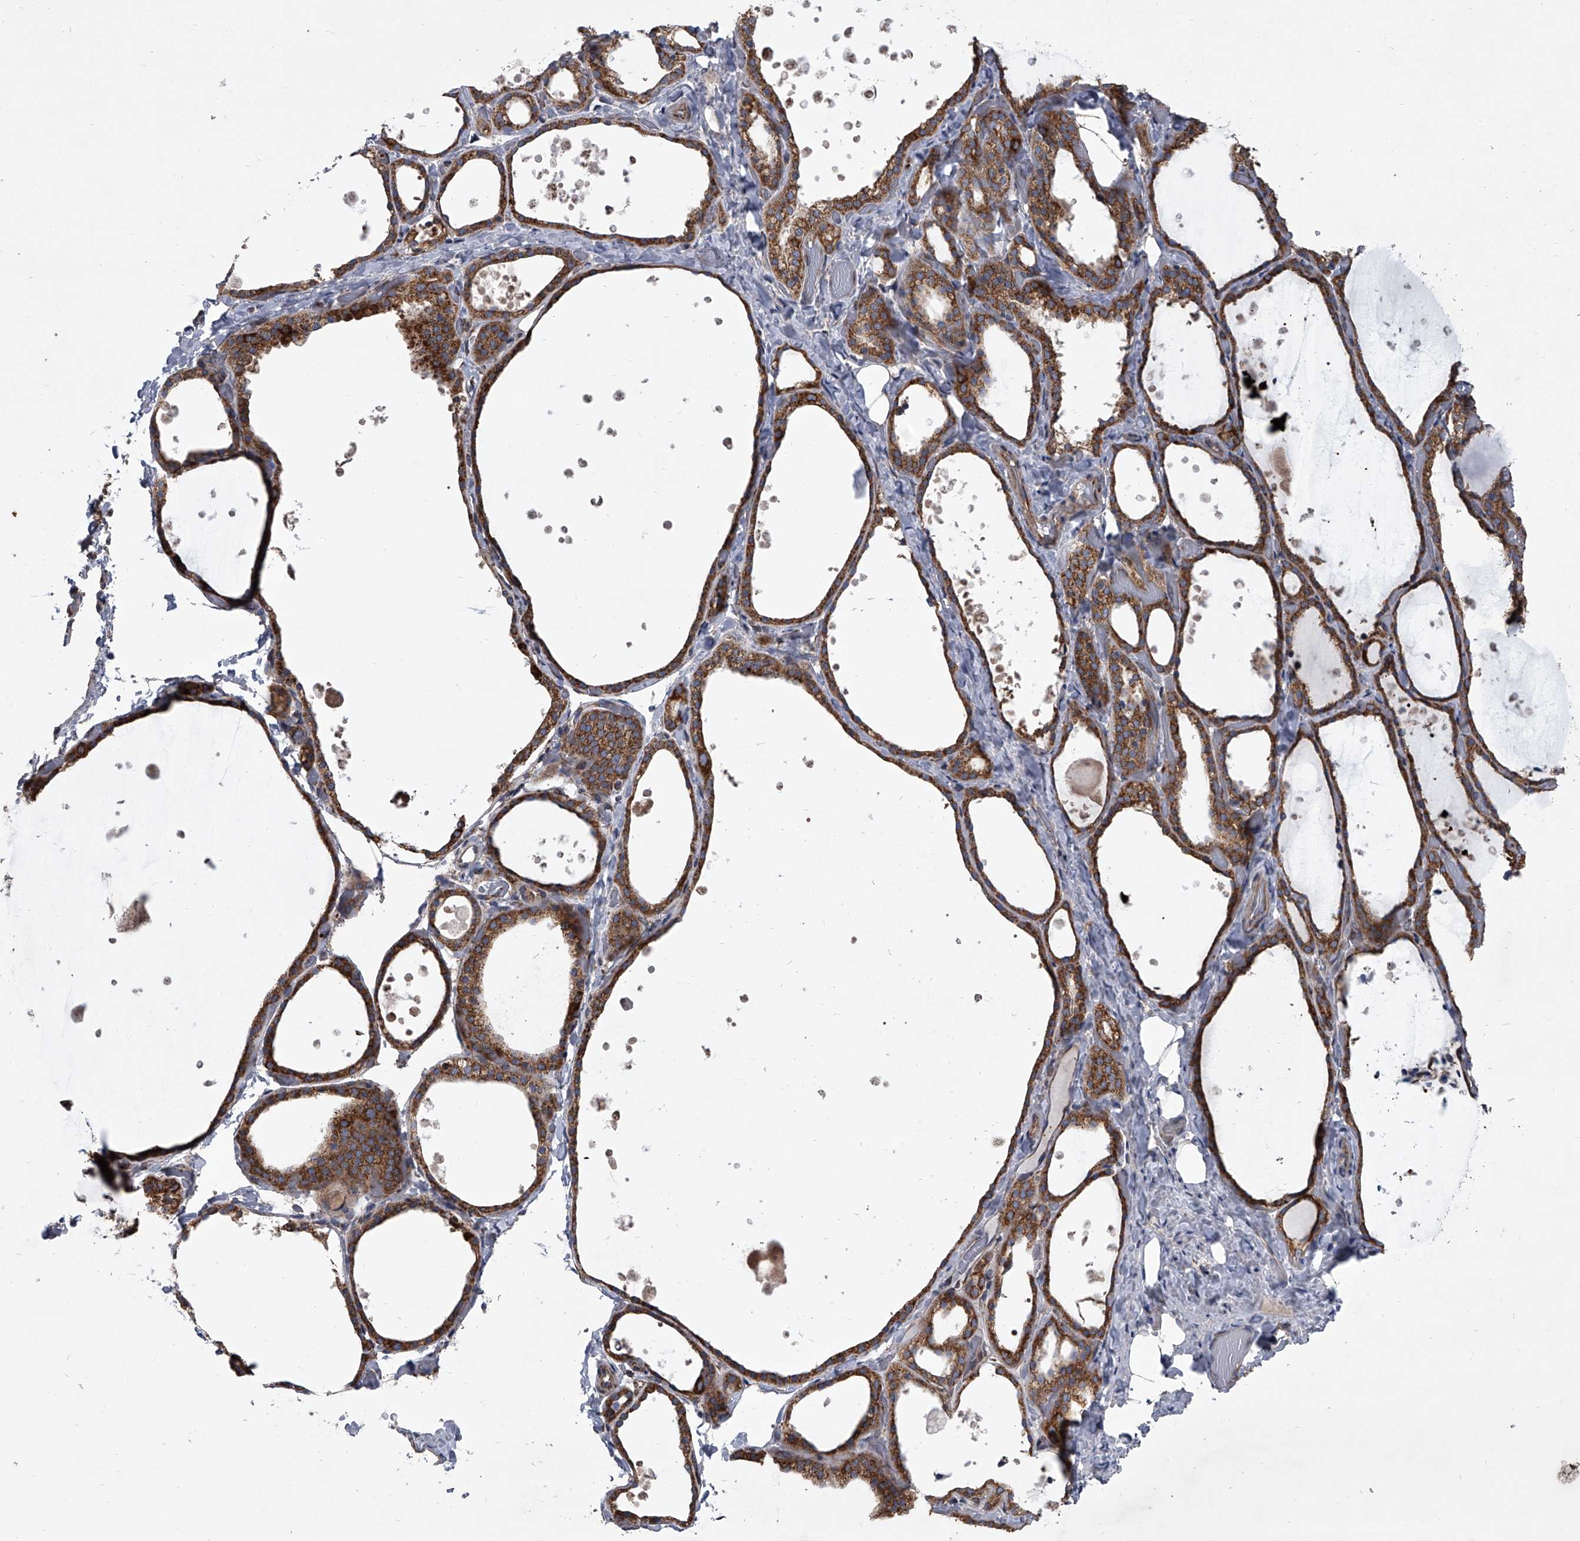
{"staining": {"intensity": "moderate", "quantity": ">75%", "location": "cytoplasmic/membranous"}, "tissue": "thyroid gland", "cell_type": "Glandular cells", "image_type": "normal", "snomed": [{"axis": "morphology", "description": "Normal tissue, NOS"}, {"axis": "topography", "description": "Thyroid gland"}], "caption": "Protein staining of benign thyroid gland displays moderate cytoplasmic/membranous positivity in about >75% of glandular cells.", "gene": "ZC3H15", "patient": {"sex": "female", "age": 44}}